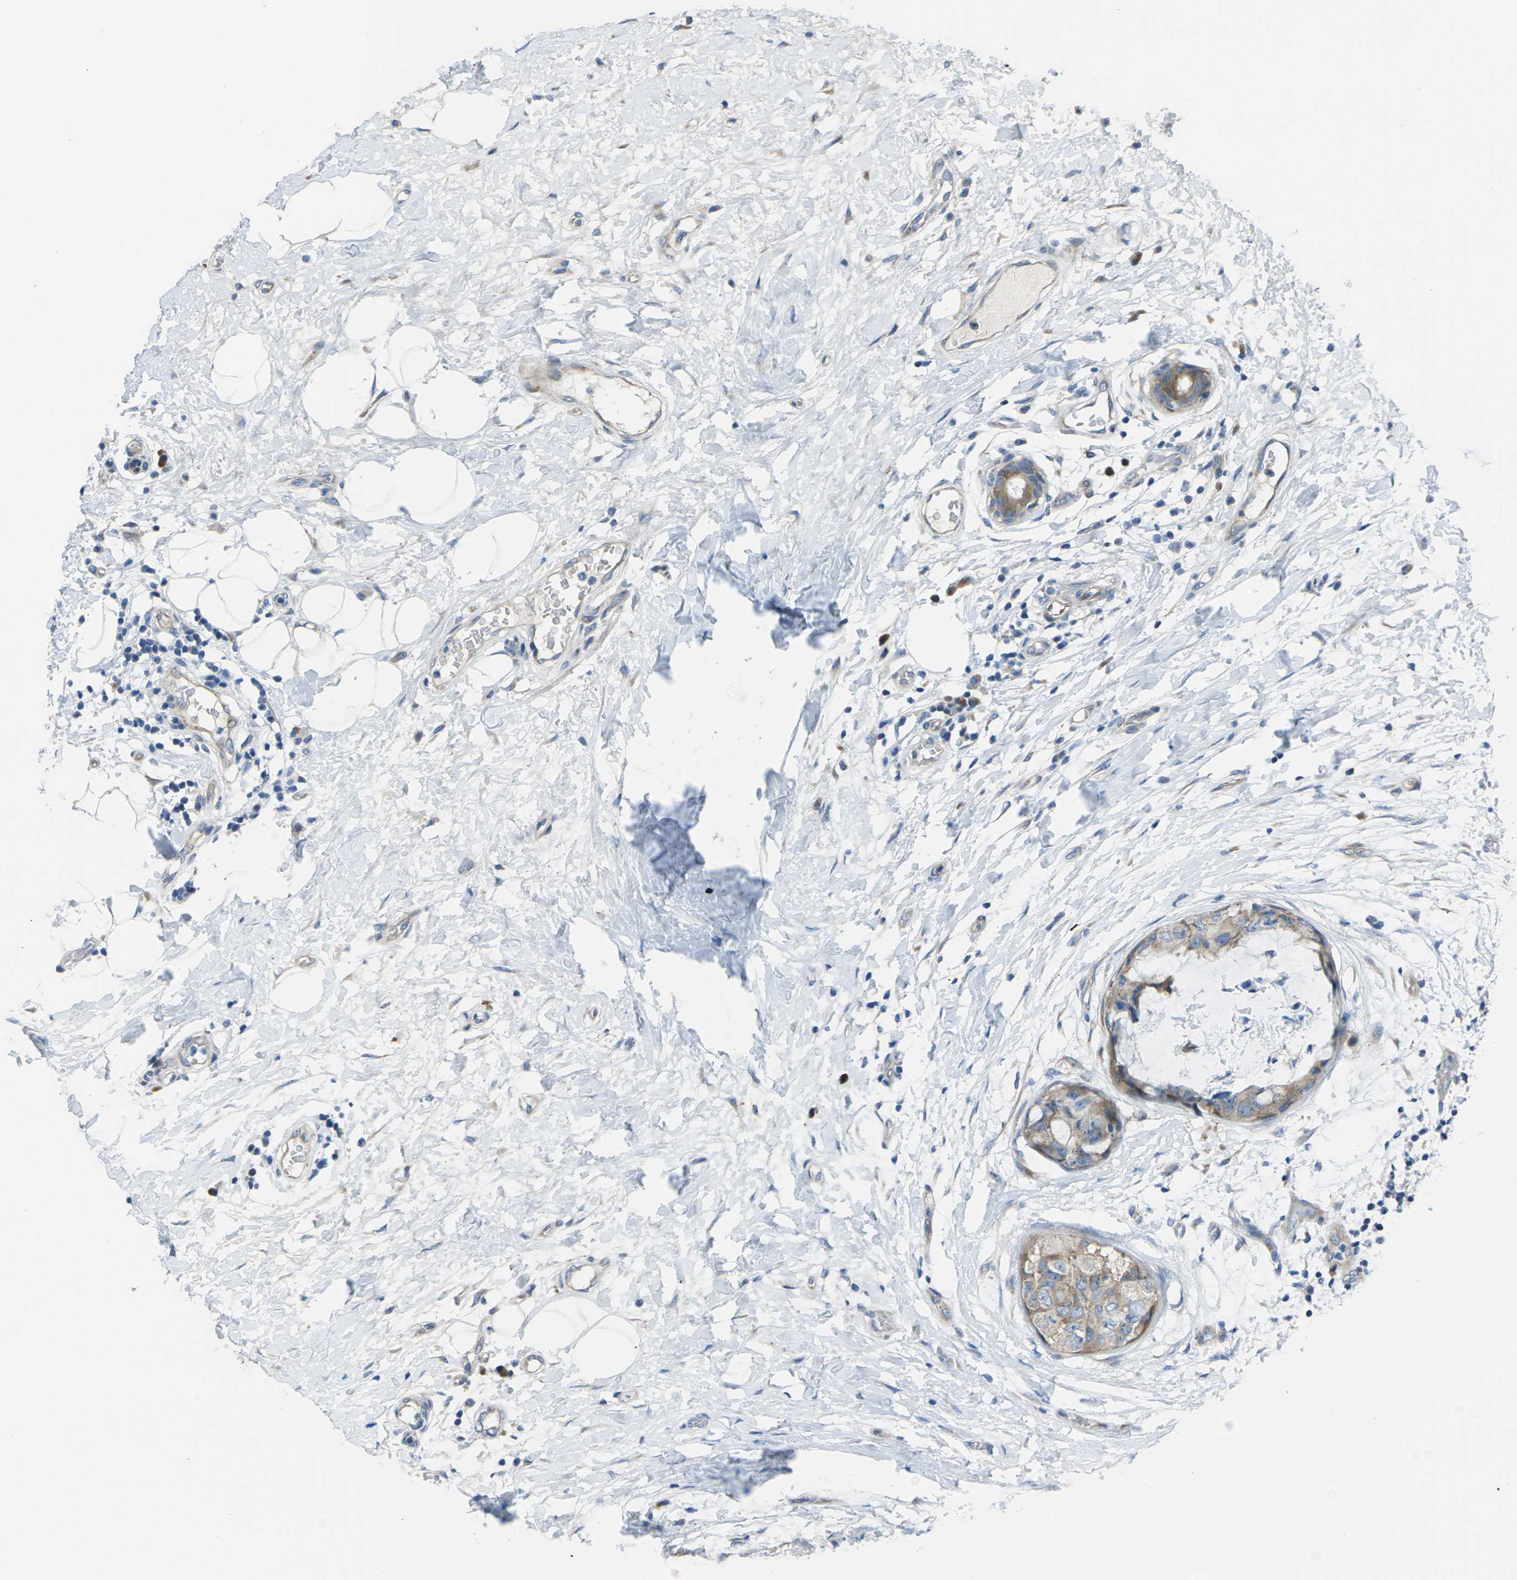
{"staining": {"intensity": "weak", "quantity": ">75%", "location": "cytoplasmic/membranous"}, "tissue": "breast cancer", "cell_type": "Tumor cells", "image_type": "cancer", "snomed": [{"axis": "morphology", "description": "Duct carcinoma"}, {"axis": "topography", "description": "Breast"}], "caption": "A histopathology image of human breast infiltrating ductal carcinoma stained for a protein exhibits weak cytoplasmic/membranous brown staining in tumor cells. The staining was performed using DAB, with brown indicating positive protein expression. Nuclei are stained blue with hematoxylin.", "gene": "EDNRA", "patient": {"sex": "female", "age": 40}}